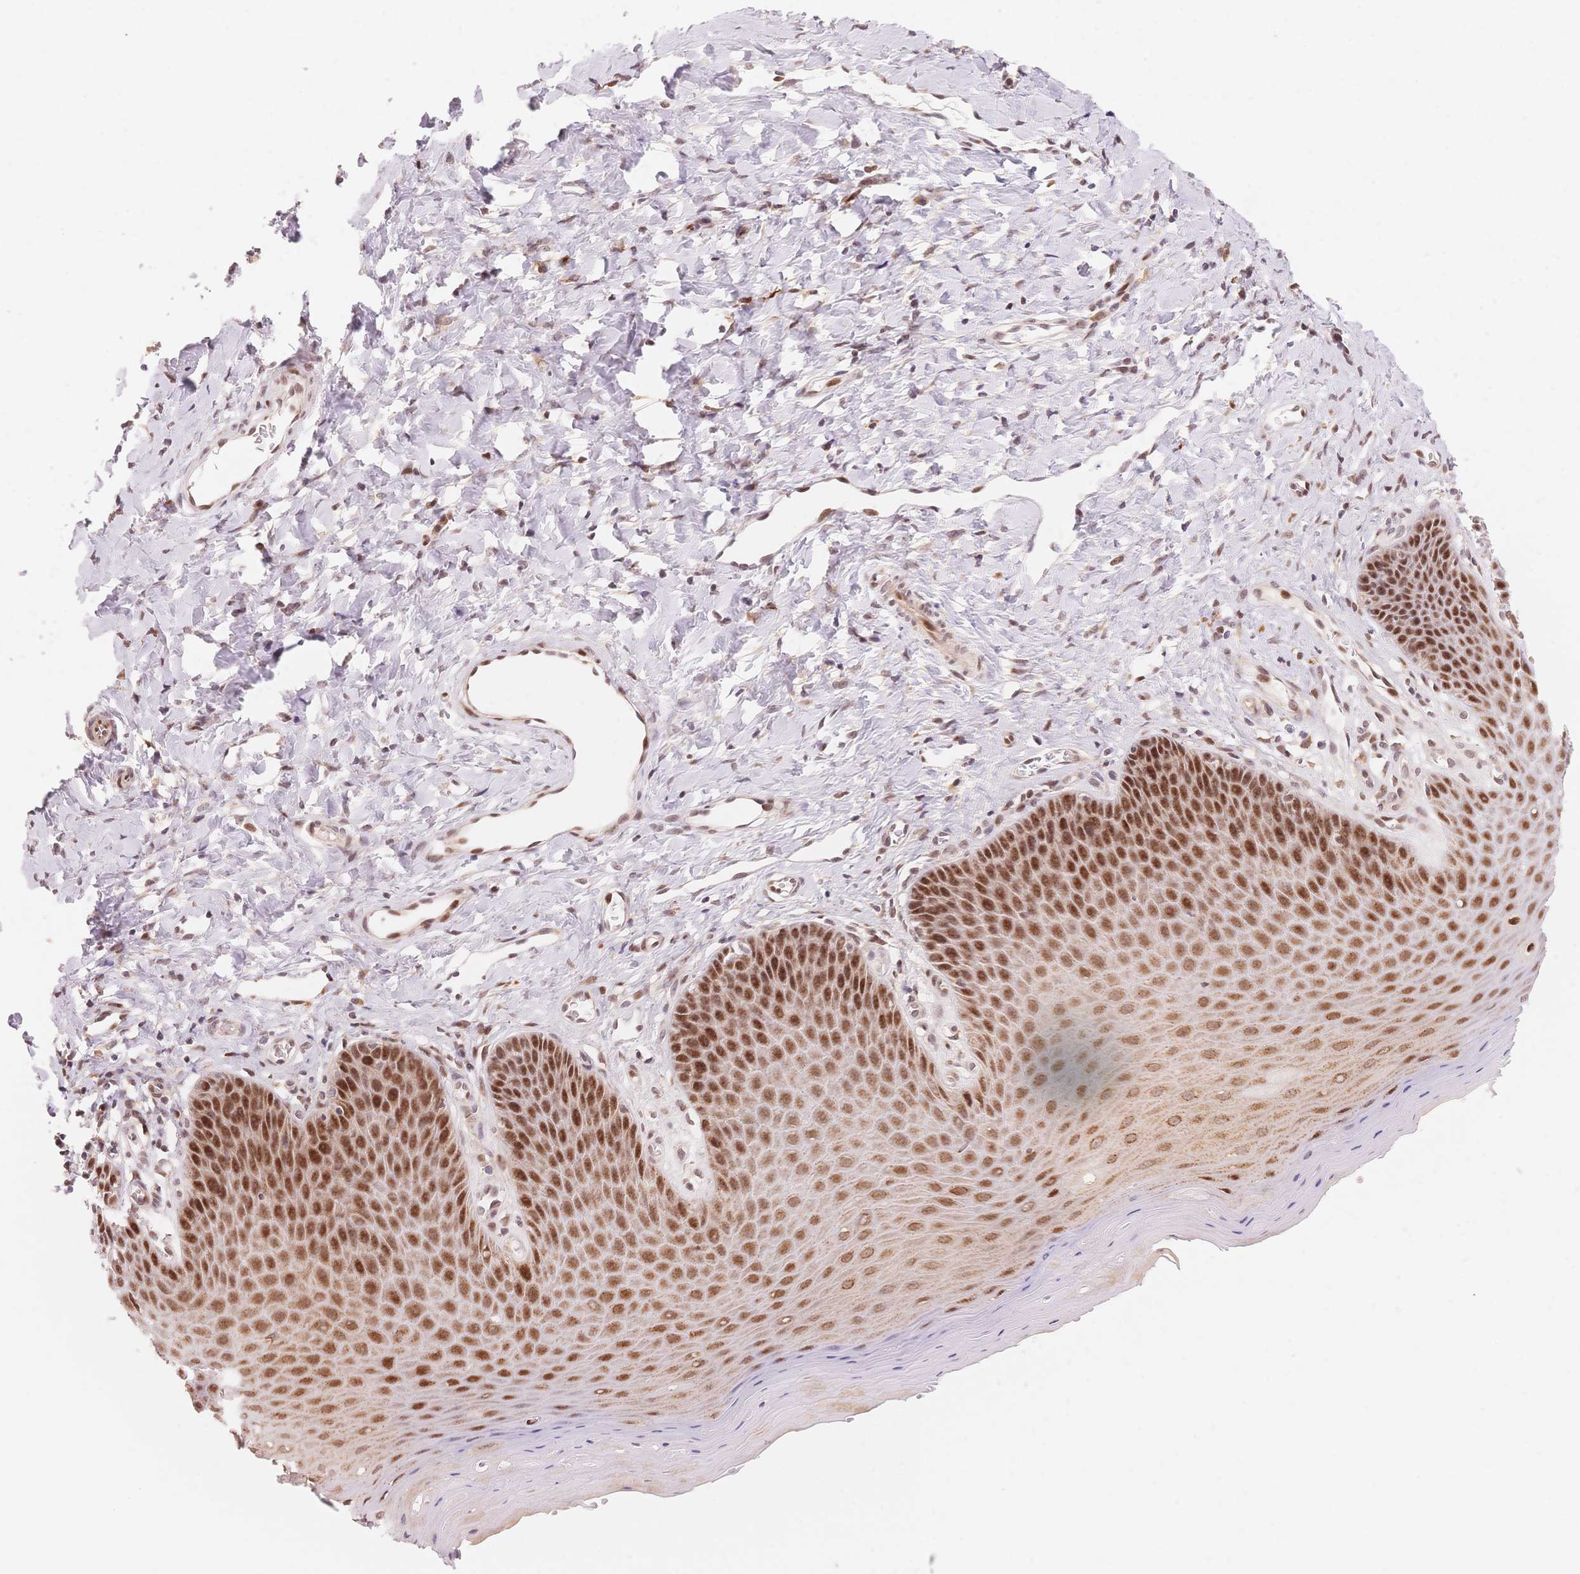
{"staining": {"intensity": "strong", "quantity": ">75%", "location": "nuclear"}, "tissue": "vagina", "cell_type": "Squamous epithelial cells", "image_type": "normal", "snomed": [{"axis": "morphology", "description": "Normal tissue, NOS"}, {"axis": "topography", "description": "Vagina"}], "caption": "Strong nuclear positivity is identified in approximately >75% of squamous epithelial cells in normal vagina. The staining was performed using DAB, with brown indicating positive protein expression. Nuclei are stained blue with hematoxylin.", "gene": "STK39", "patient": {"sex": "female", "age": 83}}